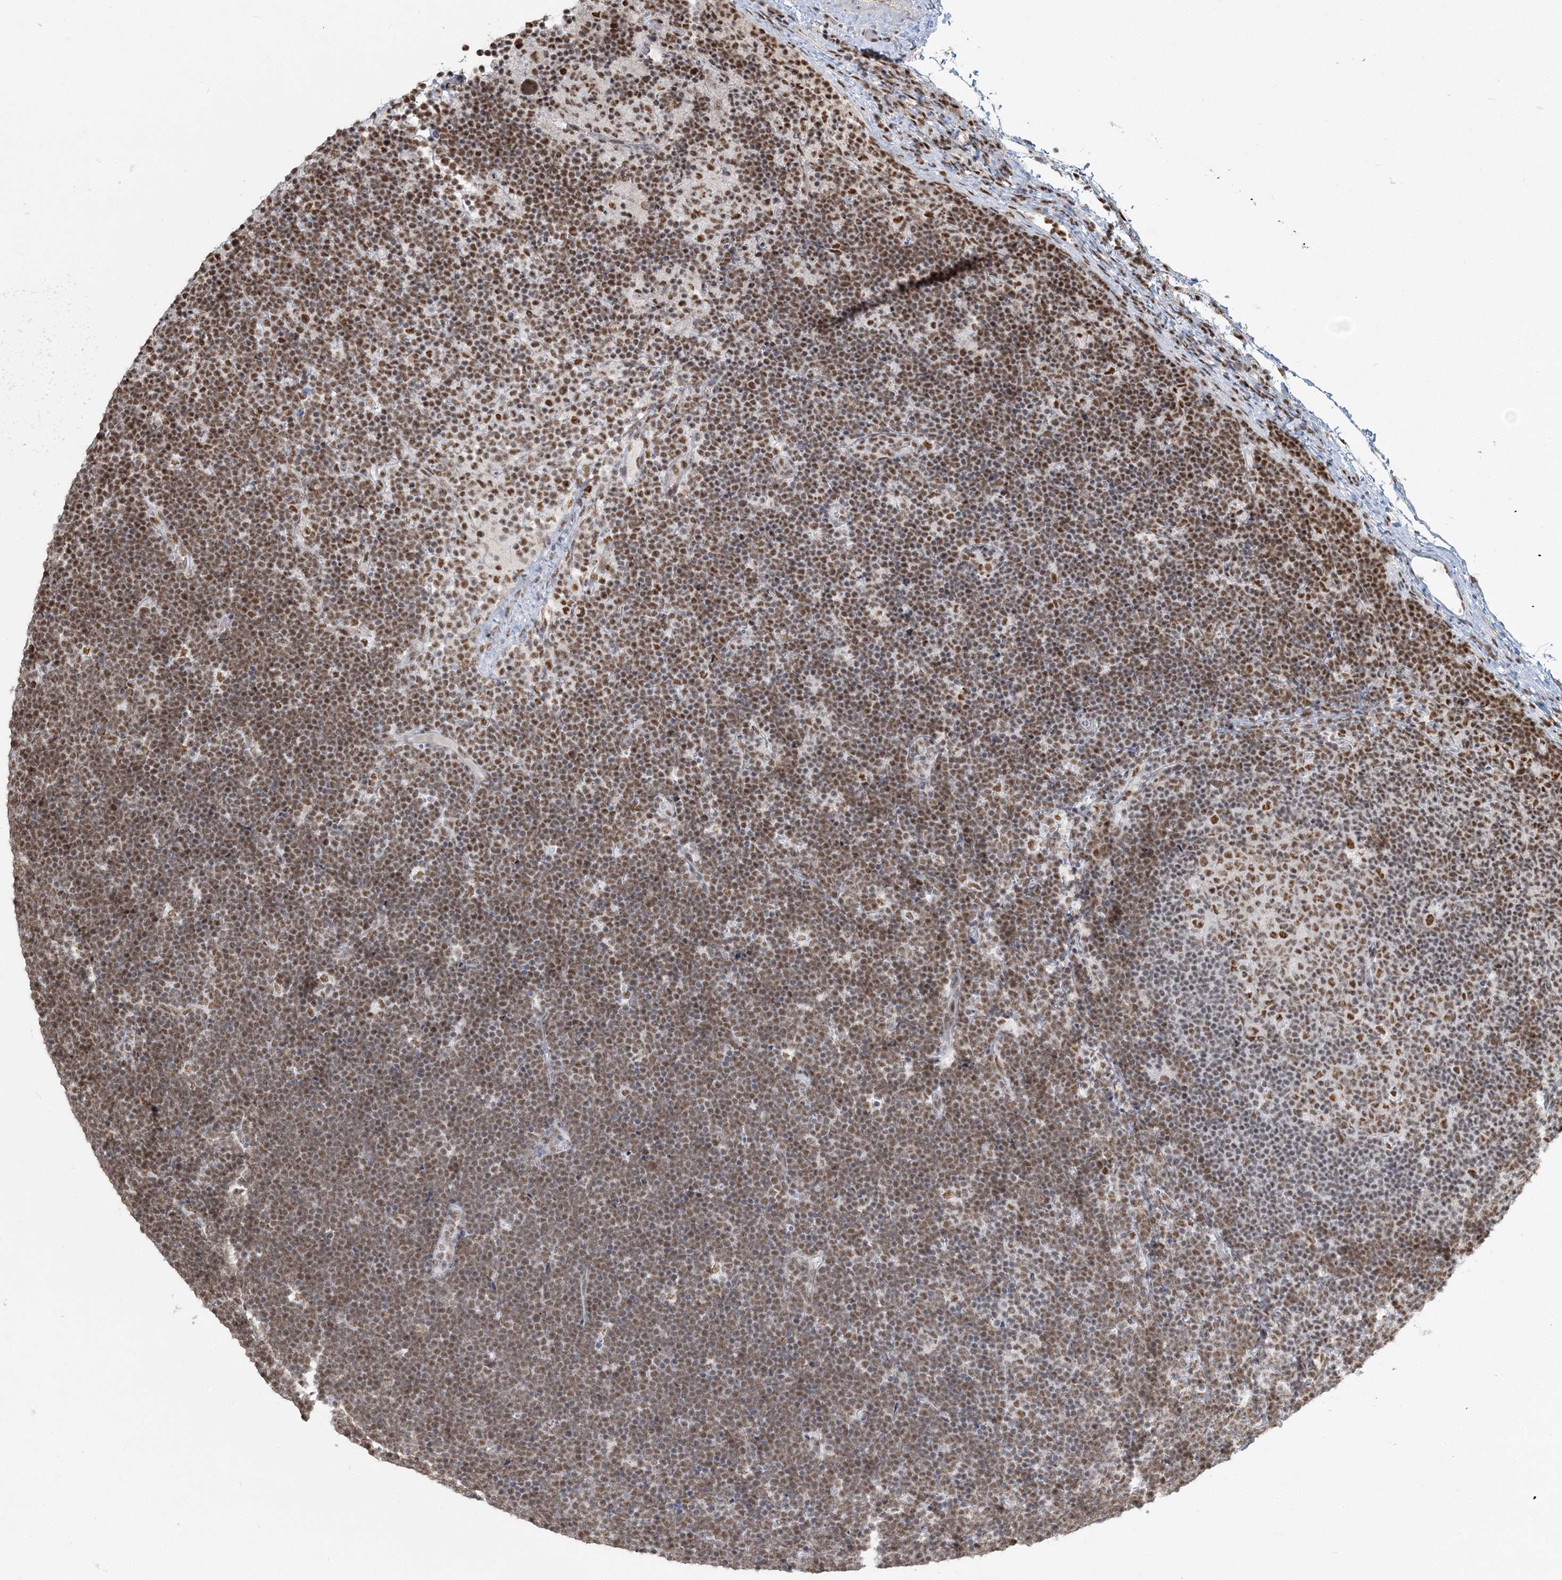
{"staining": {"intensity": "moderate", "quantity": ">75%", "location": "nuclear"}, "tissue": "lymphoma", "cell_type": "Tumor cells", "image_type": "cancer", "snomed": [{"axis": "morphology", "description": "Malignant lymphoma, non-Hodgkin's type, High grade"}, {"axis": "topography", "description": "Lymph node"}], "caption": "The immunohistochemical stain shows moderate nuclear positivity in tumor cells of high-grade malignant lymphoma, non-Hodgkin's type tissue.", "gene": "PLRG1", "patient": {"sex": "male", "age": 13}}